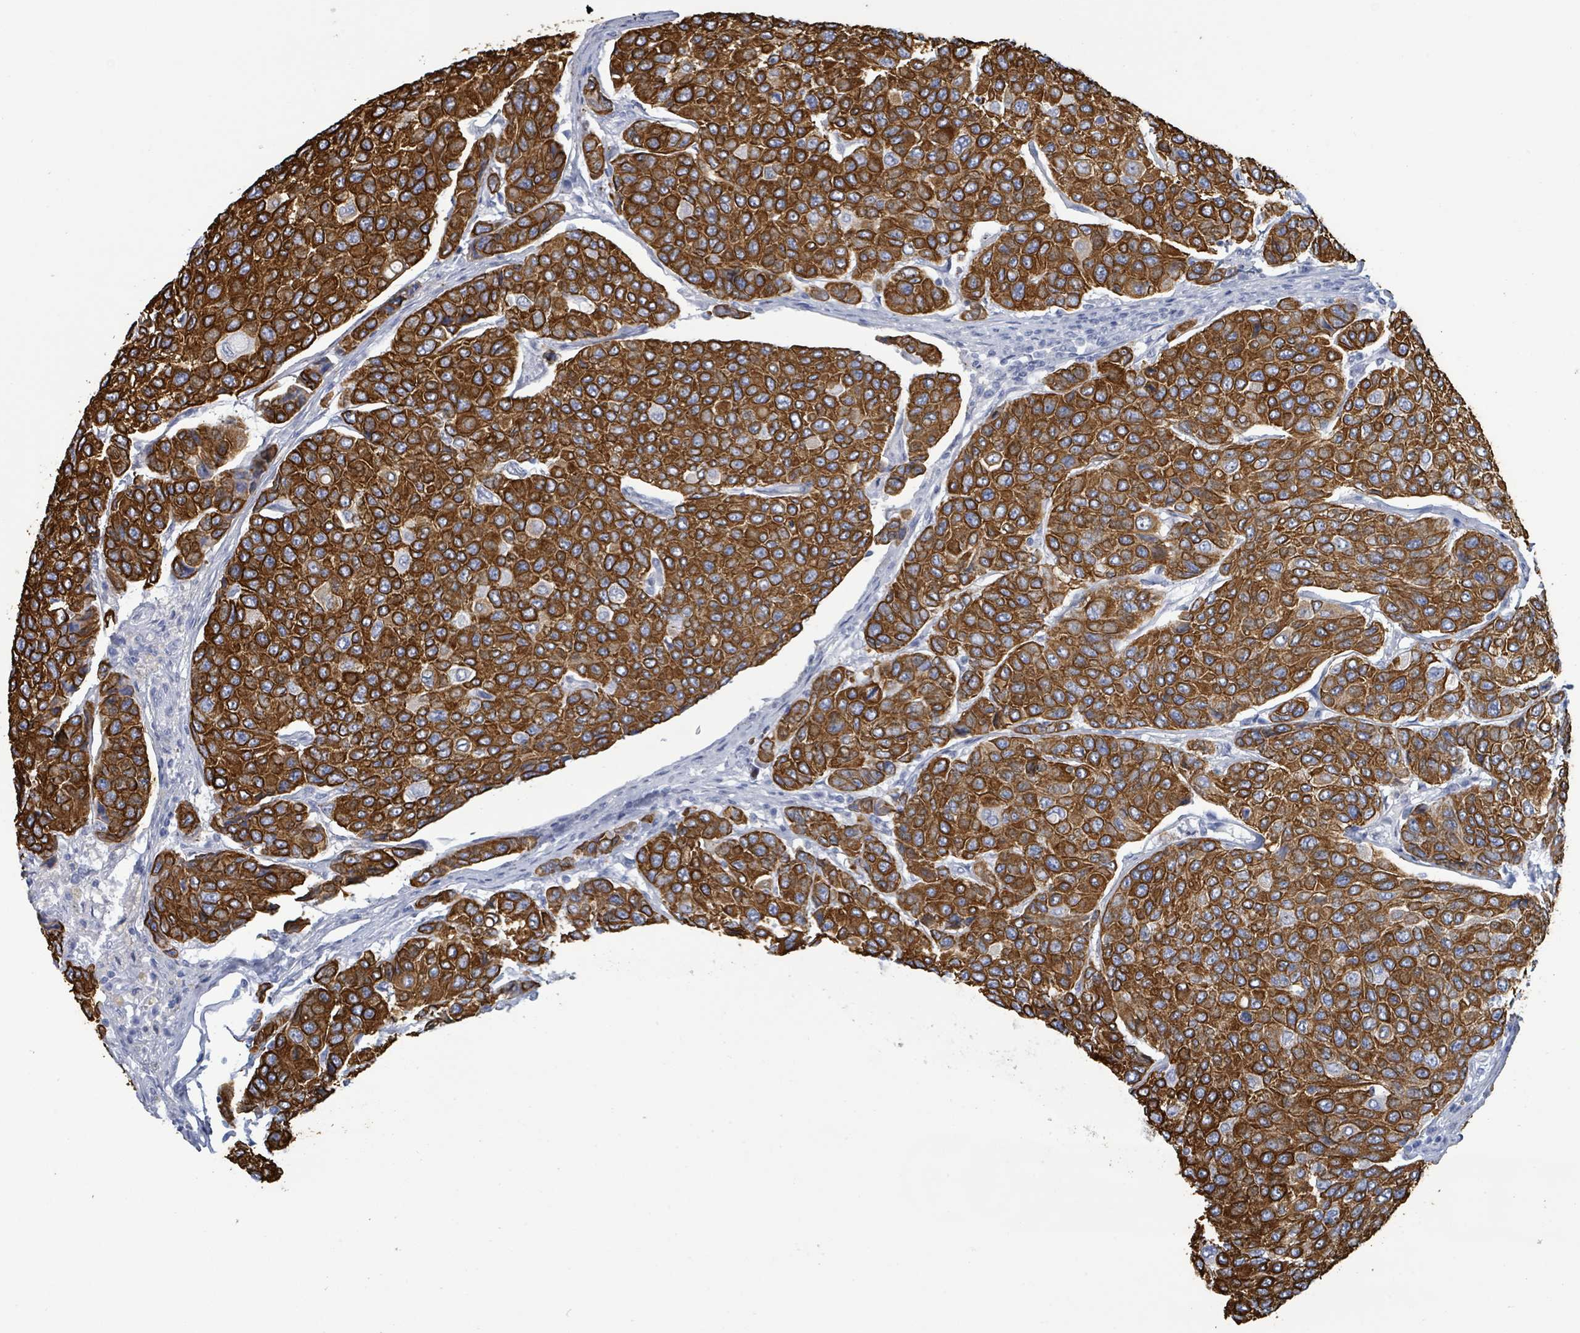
{"staining": {"intensity": "strong", "quantity": ">75%", "location": "cytoplasmic/membranous"}, "tissue": "breast cancer", "cell_type": "Tumor cells", "image_type": "cancer", "snomed": [{"axis": "morphology", "description": "Duct carcinoma"}, {"axis": "topography", "description": "Breast"}], "caption": "Strong cytoplasmic/membranous positivity is appreciated in about >75% of tumor cells in breast cancer.", "gene": "KRT8", "patient": {"sex": "female", "age": 55}}